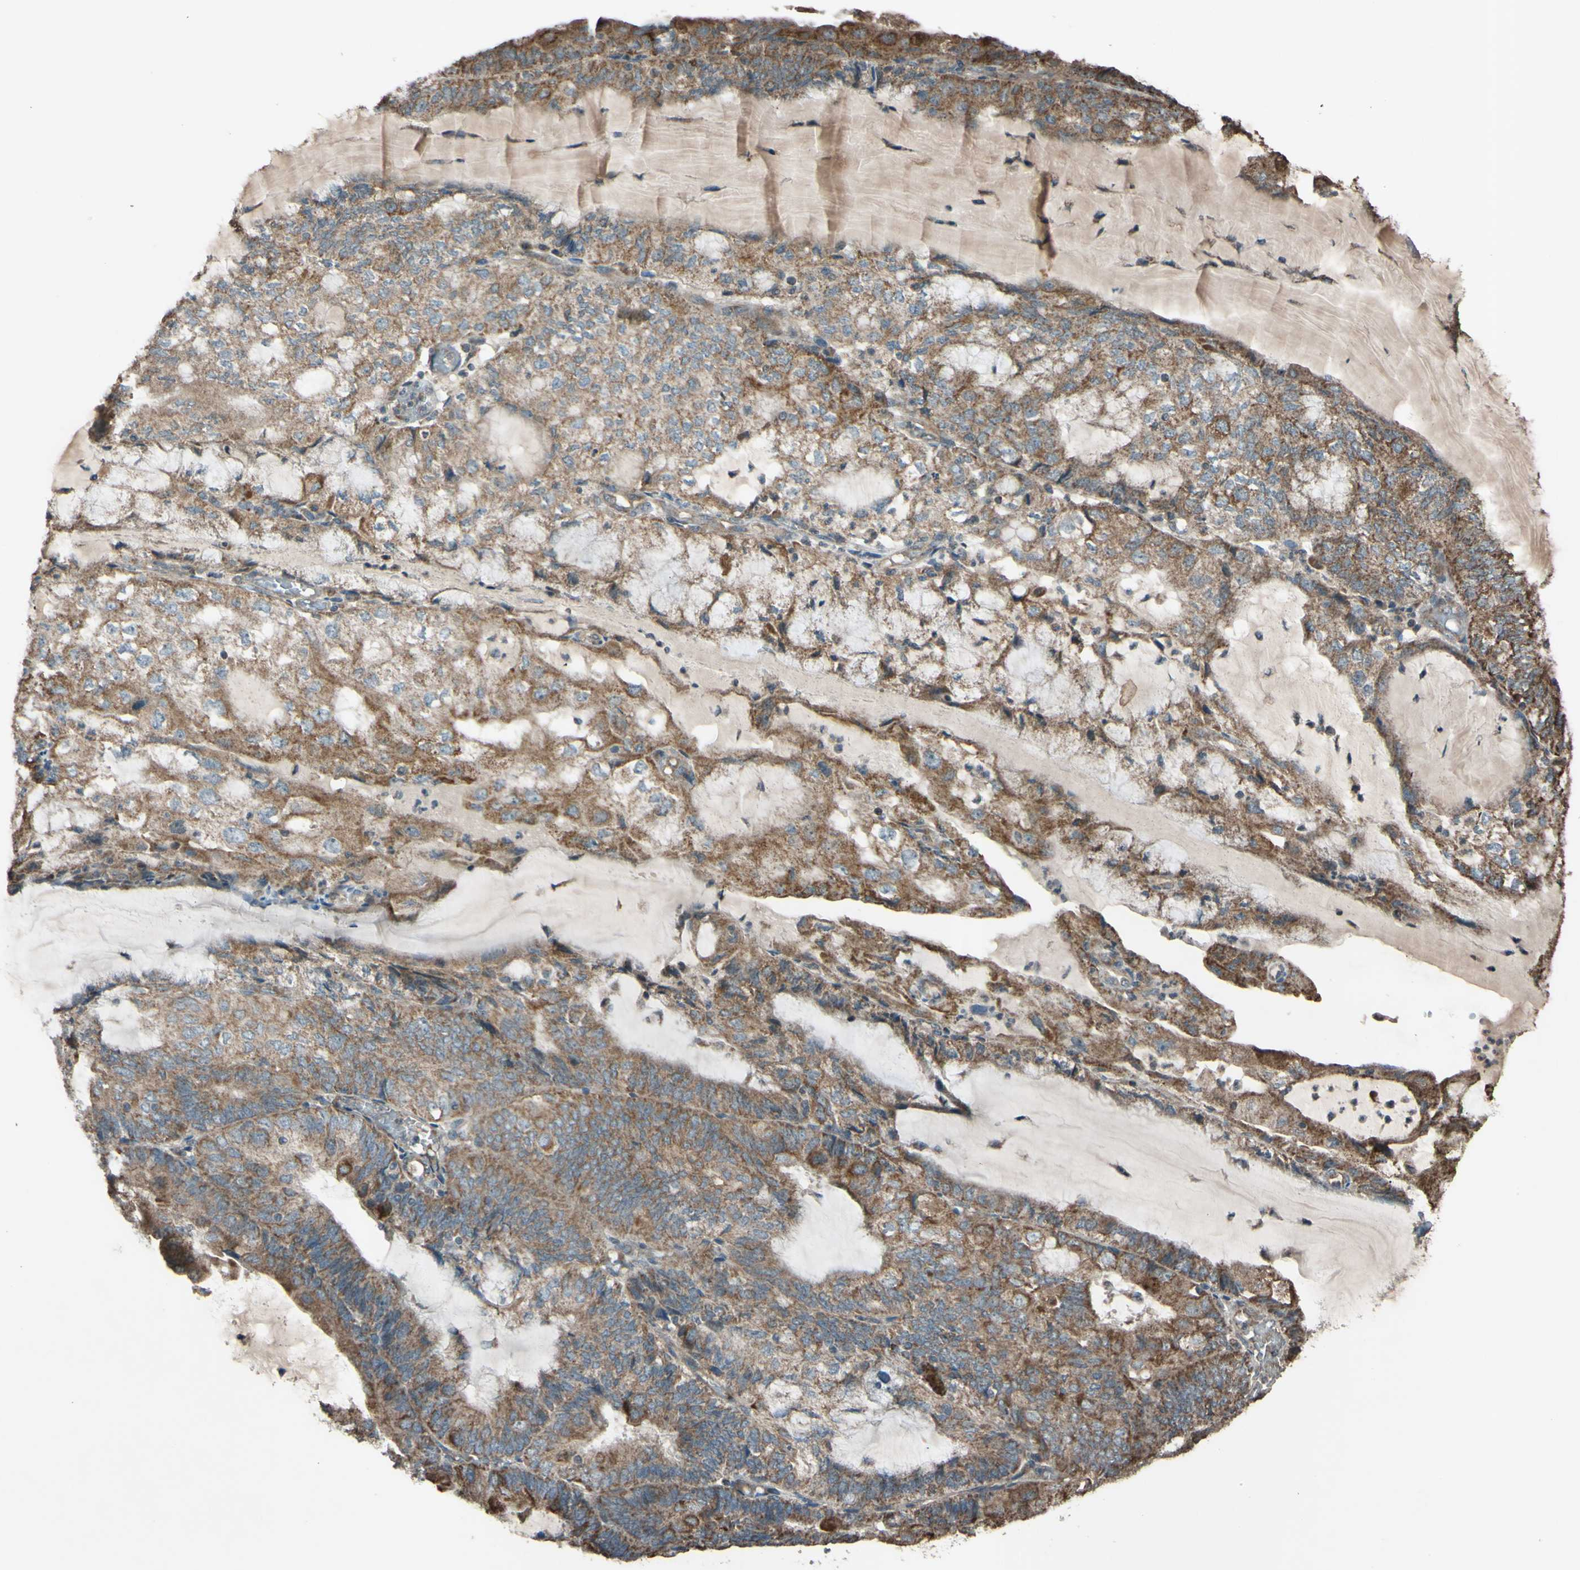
{"staining": {"intensity": "moderate", "quantity": ">75%", "location": "cytoplasmic/membranous"}, "tissue": "endometrial cancer", "cell_type": "Tumor cells", "image_type": "cancer", "snomed": [{"axis": "morphology", "description": "Adenocarcinoma, NOS"}, {"axis": "topography", "description": "Endometrium"}], "caption": "Endometrial cancer (adenocarcinoma) tissue demonstrates moderate cytoplasmic/membranous staining in about >75% of tumor cells", "gene": "ACOT8", "patient": {"sex": "female", "age": 81}}